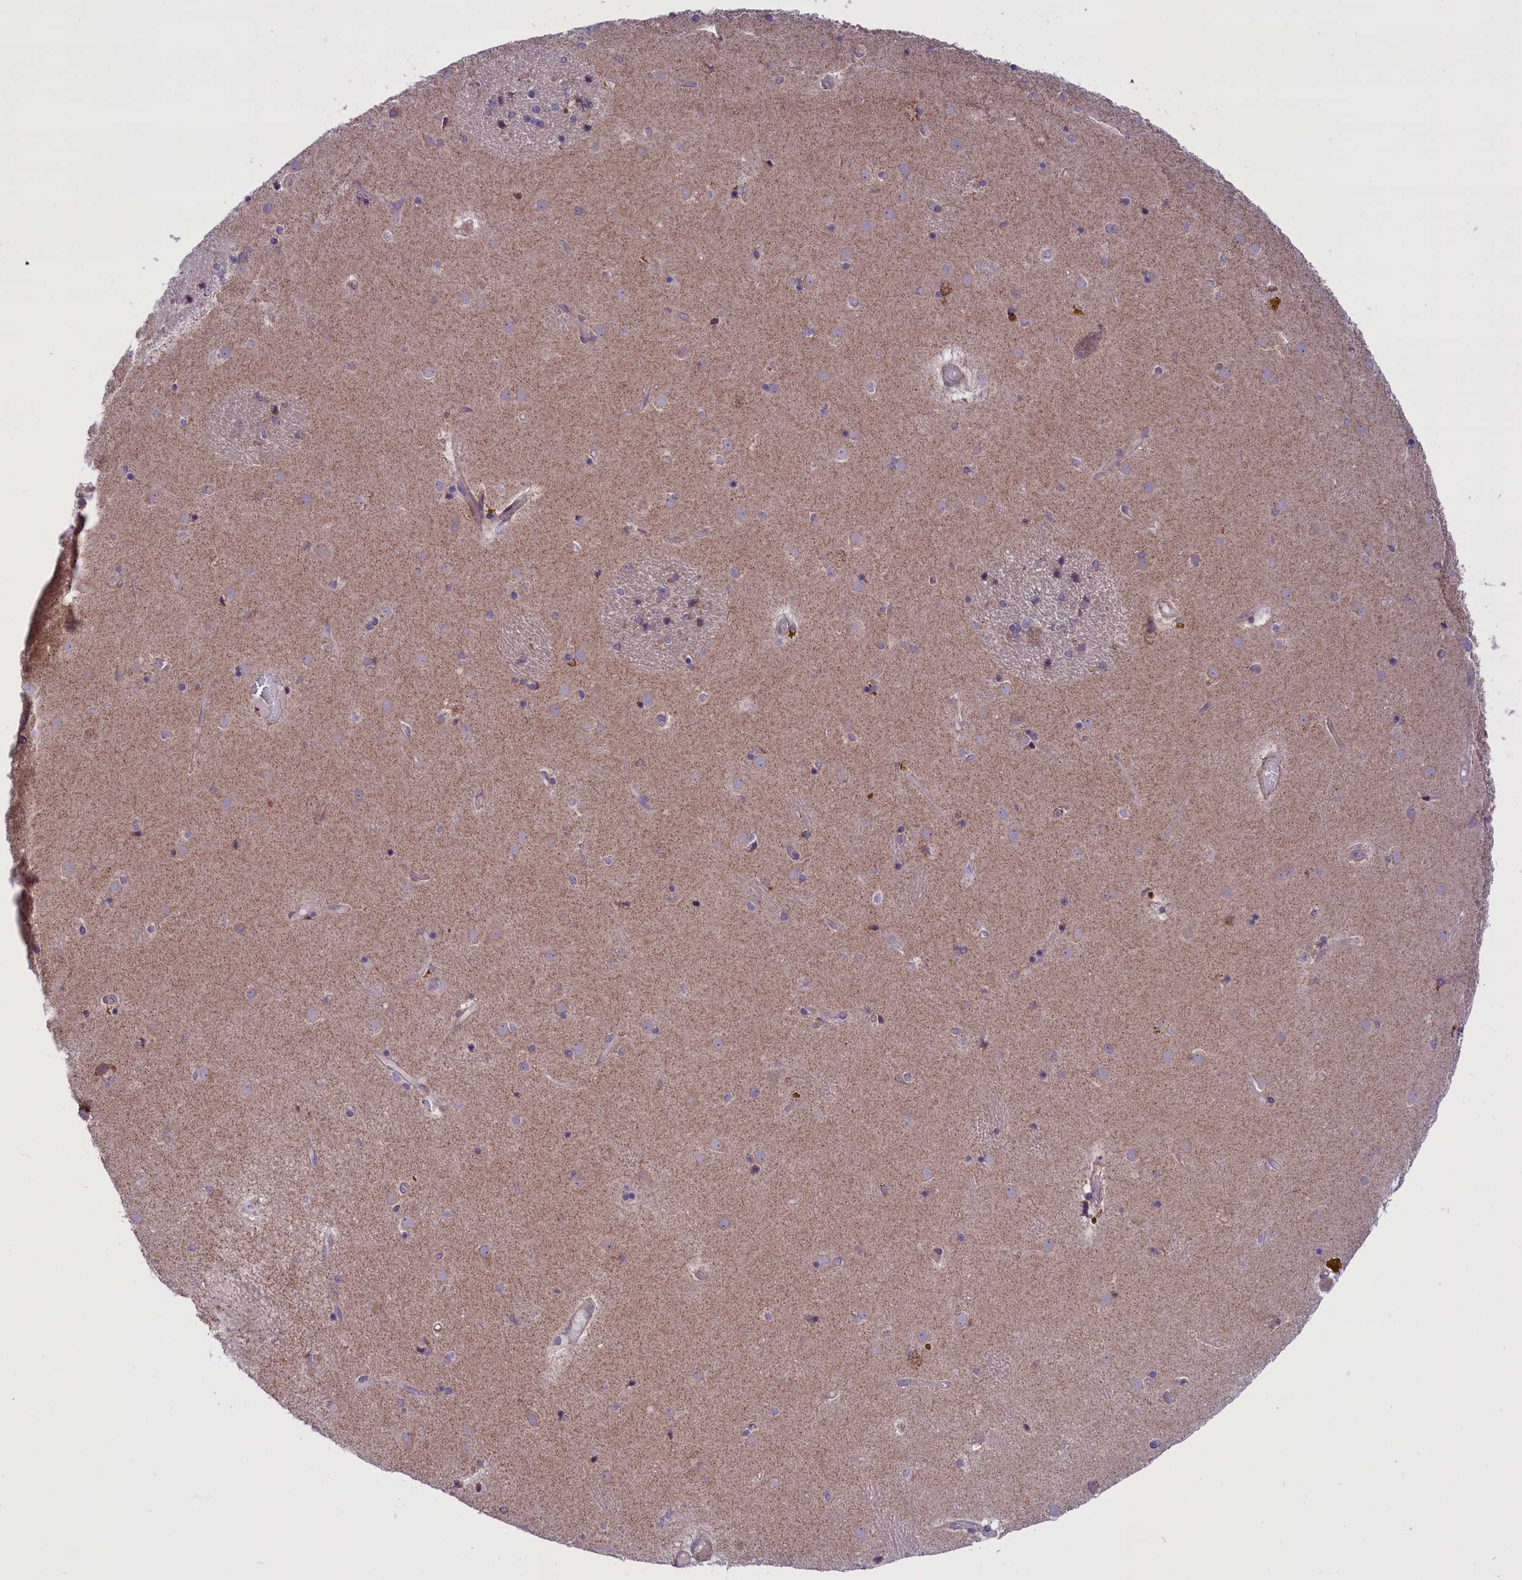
{"staining": {"intensity": "negative", "quantity": "none", "location": "none"}, "tissue": "caudate", "cell_type": "Glial cells", "image_type": "normal", "snomed": [{"axis": "morphology", "description": "Normal tissue, NOS"}, {"axis": "topography", "description": "Lateral ventricle wall"}], "caption": "Immunohistochemistry micrograph of normal caudate stained for a protein (brown), which shows no positivity in glial cells. (Stains: DAB immunohistochemistry with hematoxylin counter stain, Microscopy: brightfield microscopy at high magnification).", "gene": "PTPRU", "patient": {"sex": "male", "age": 70}}